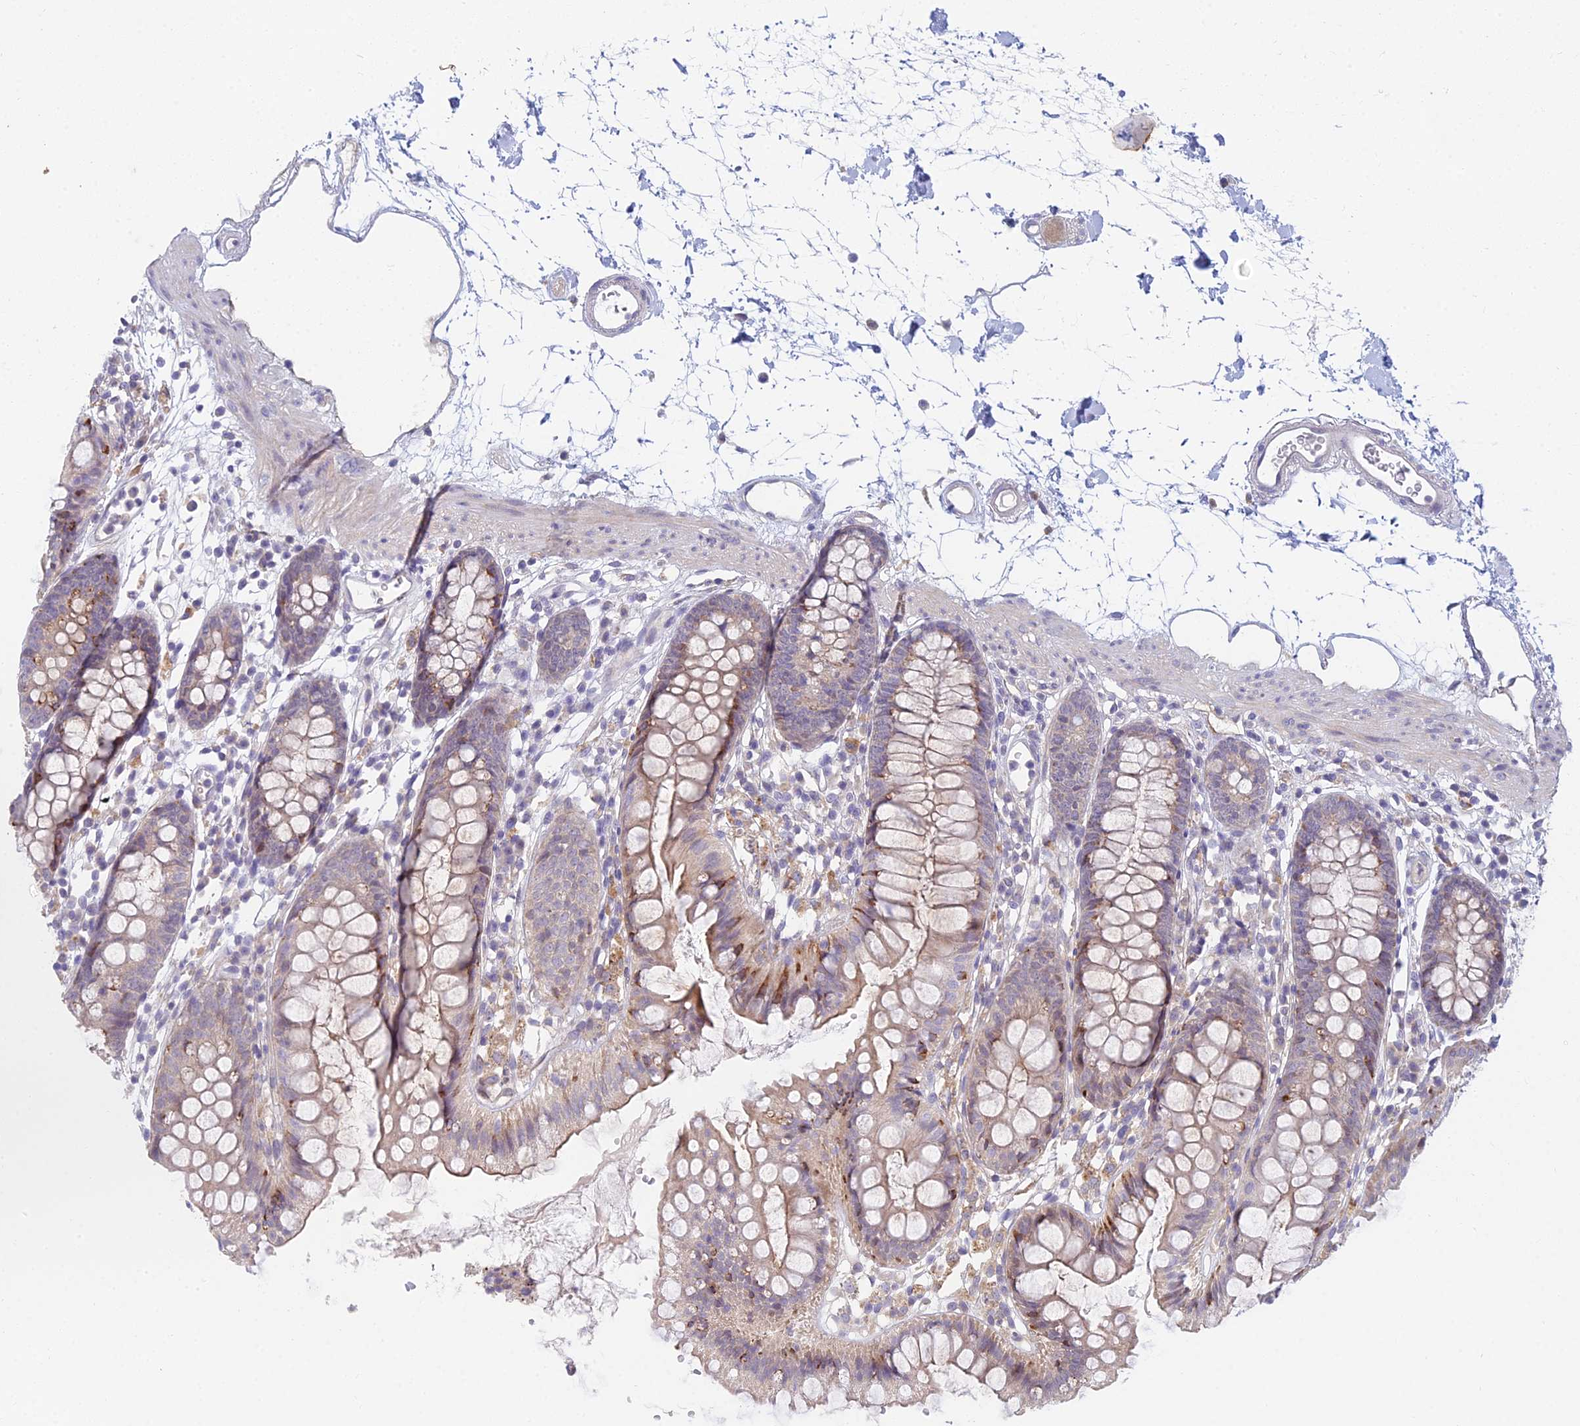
{"staining": {"intensity": "negative", "quantity": "none", "location": "none"}, "tissue": "colon", "cell_type": "Endothelial cells", "image_type": "normal", "snomed": [{"axis": "morphology", "description": "Normal tissue, NOS"}, {"axis": "topography", "description": "Colon"}], "caption": "An IHC histopathology image of benign colon is shown. There is no staining in endothelial cells of colon.", "gene": "METTL26", "patient": {"sex": "female", "age": 84}}